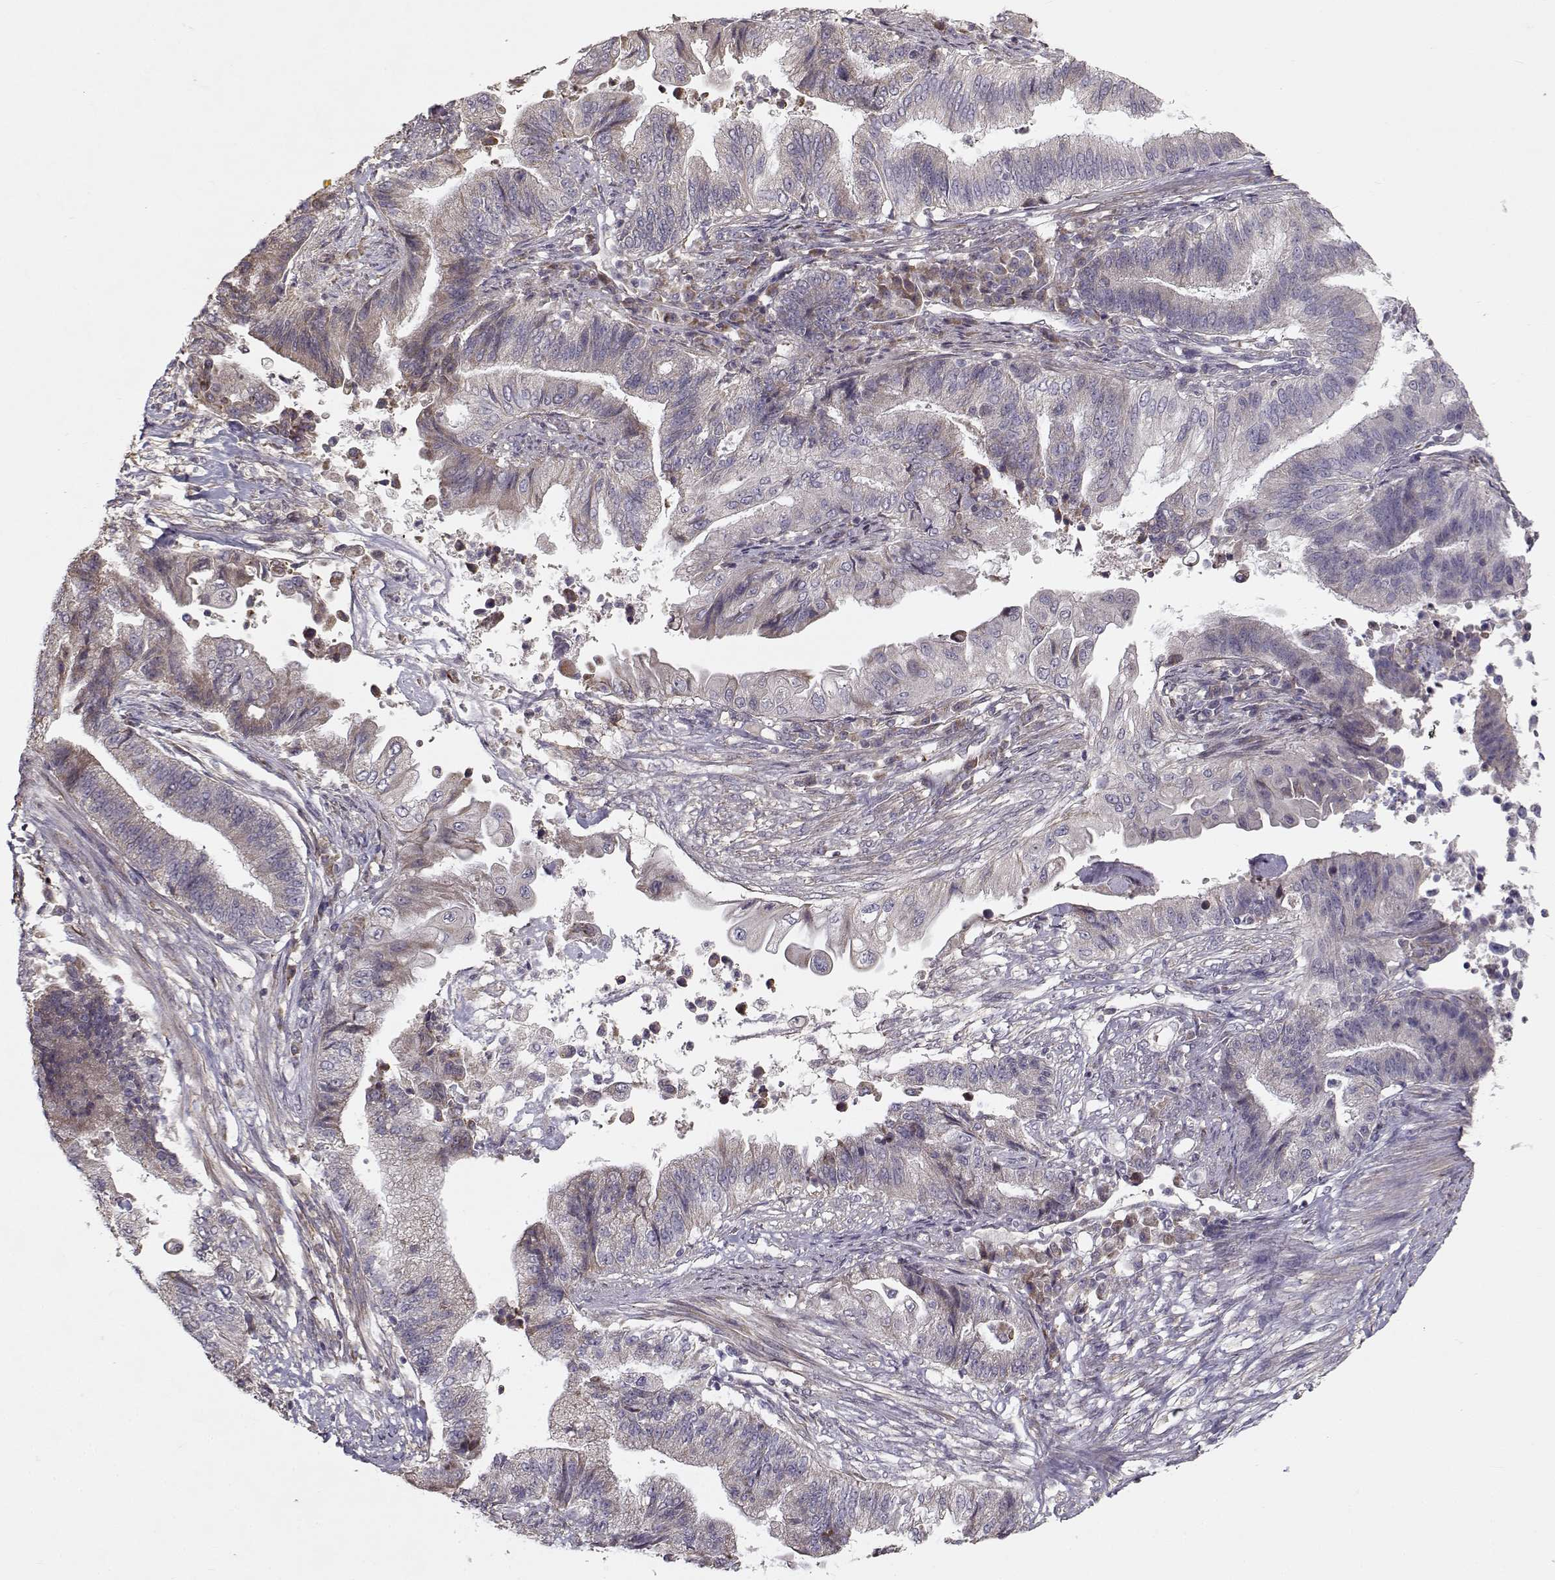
{"staining": {"intensity": "negative", "quantity": "none", "location": "none"}, "tissue": "endometrial cancer", "cell_type": "Tumor cells", "image_type": "cancer", "snomed": [{"axis": "morphology", "description": "Adenocarcinoma, NOS"}, {"axis": "topography", "description": "Uterus"}, {"axis": "topography", "description": "Endometrium"}], "caption": "A high-resolution image shows immunohistochemistry (IHC) staining of endometrial cancer (adenocarcinoma), which exhibits no significant positivity in tumor cells. (DAB (3,3'-diaminobenzidine) immunohistochemistry (IHC) with hematoxylin counter stain).", "gene": "ENTPD8", "patient": {"sex": "female", "age": 54}}